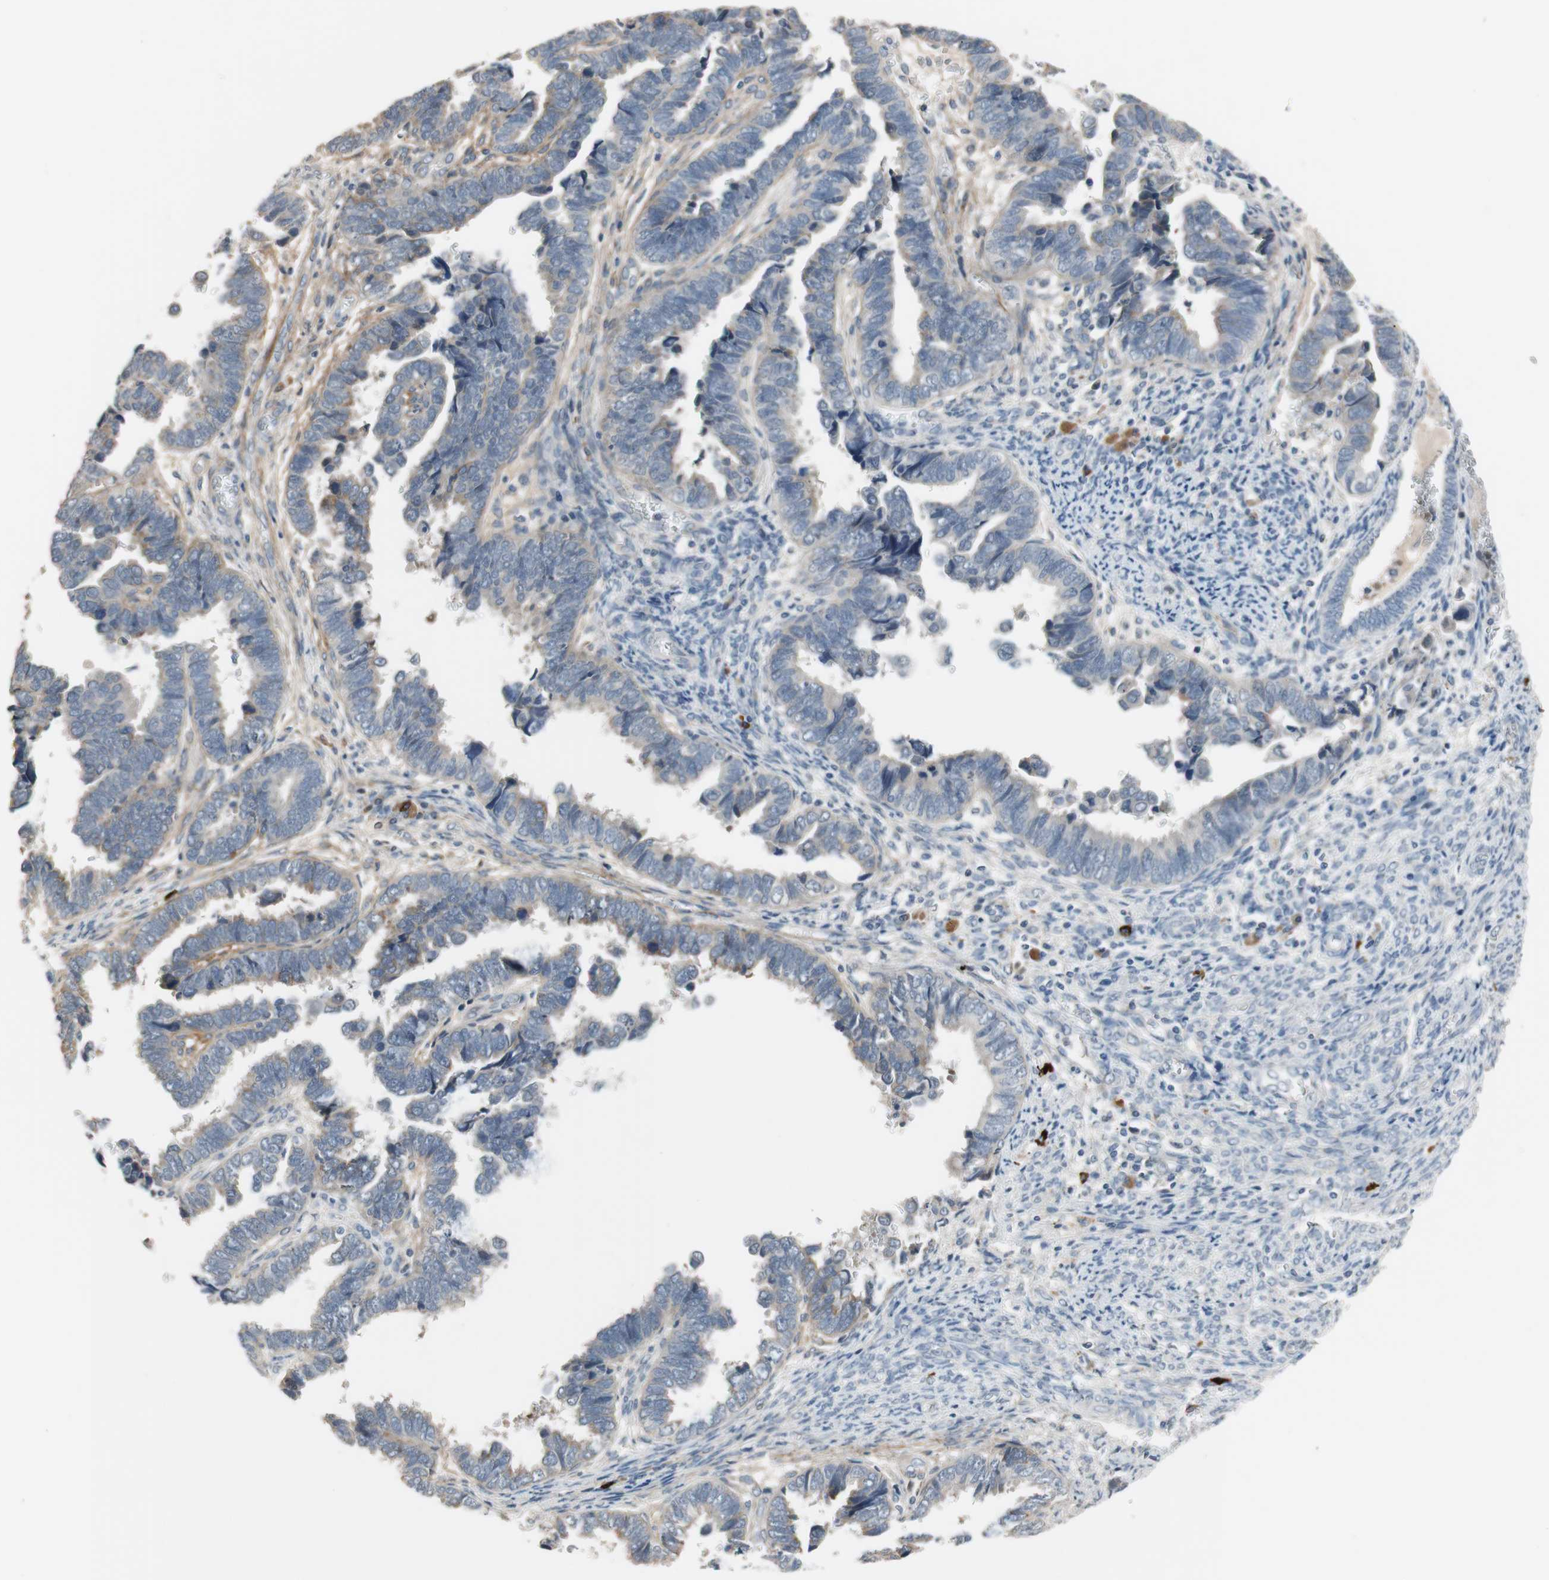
{"staining": {"intensity": "weak", "quantity": "25%-75%", "location": "cytoplasmic/membranous"}, "tissue": "endometrial cancer", "cell_type": "Tumor cells", "image_type": "cancer", "snomed": [{"axis": "morphology", "description": "Adenocarcinoma, NOS"}, {"axis": "topography", "description": "Endometrium"}], "caption": "Immunohistochemistry (IHC) of endometrial cancer (adenocarcinoma) shows low levels of weak cytoplasmic/membranous staining in about 25%-75% of tumor cells. (DAB IHC with brightfield microscopy, high magnification).", "gene": "COL12A1", "patient": {"sex": "female", "age": 75}}